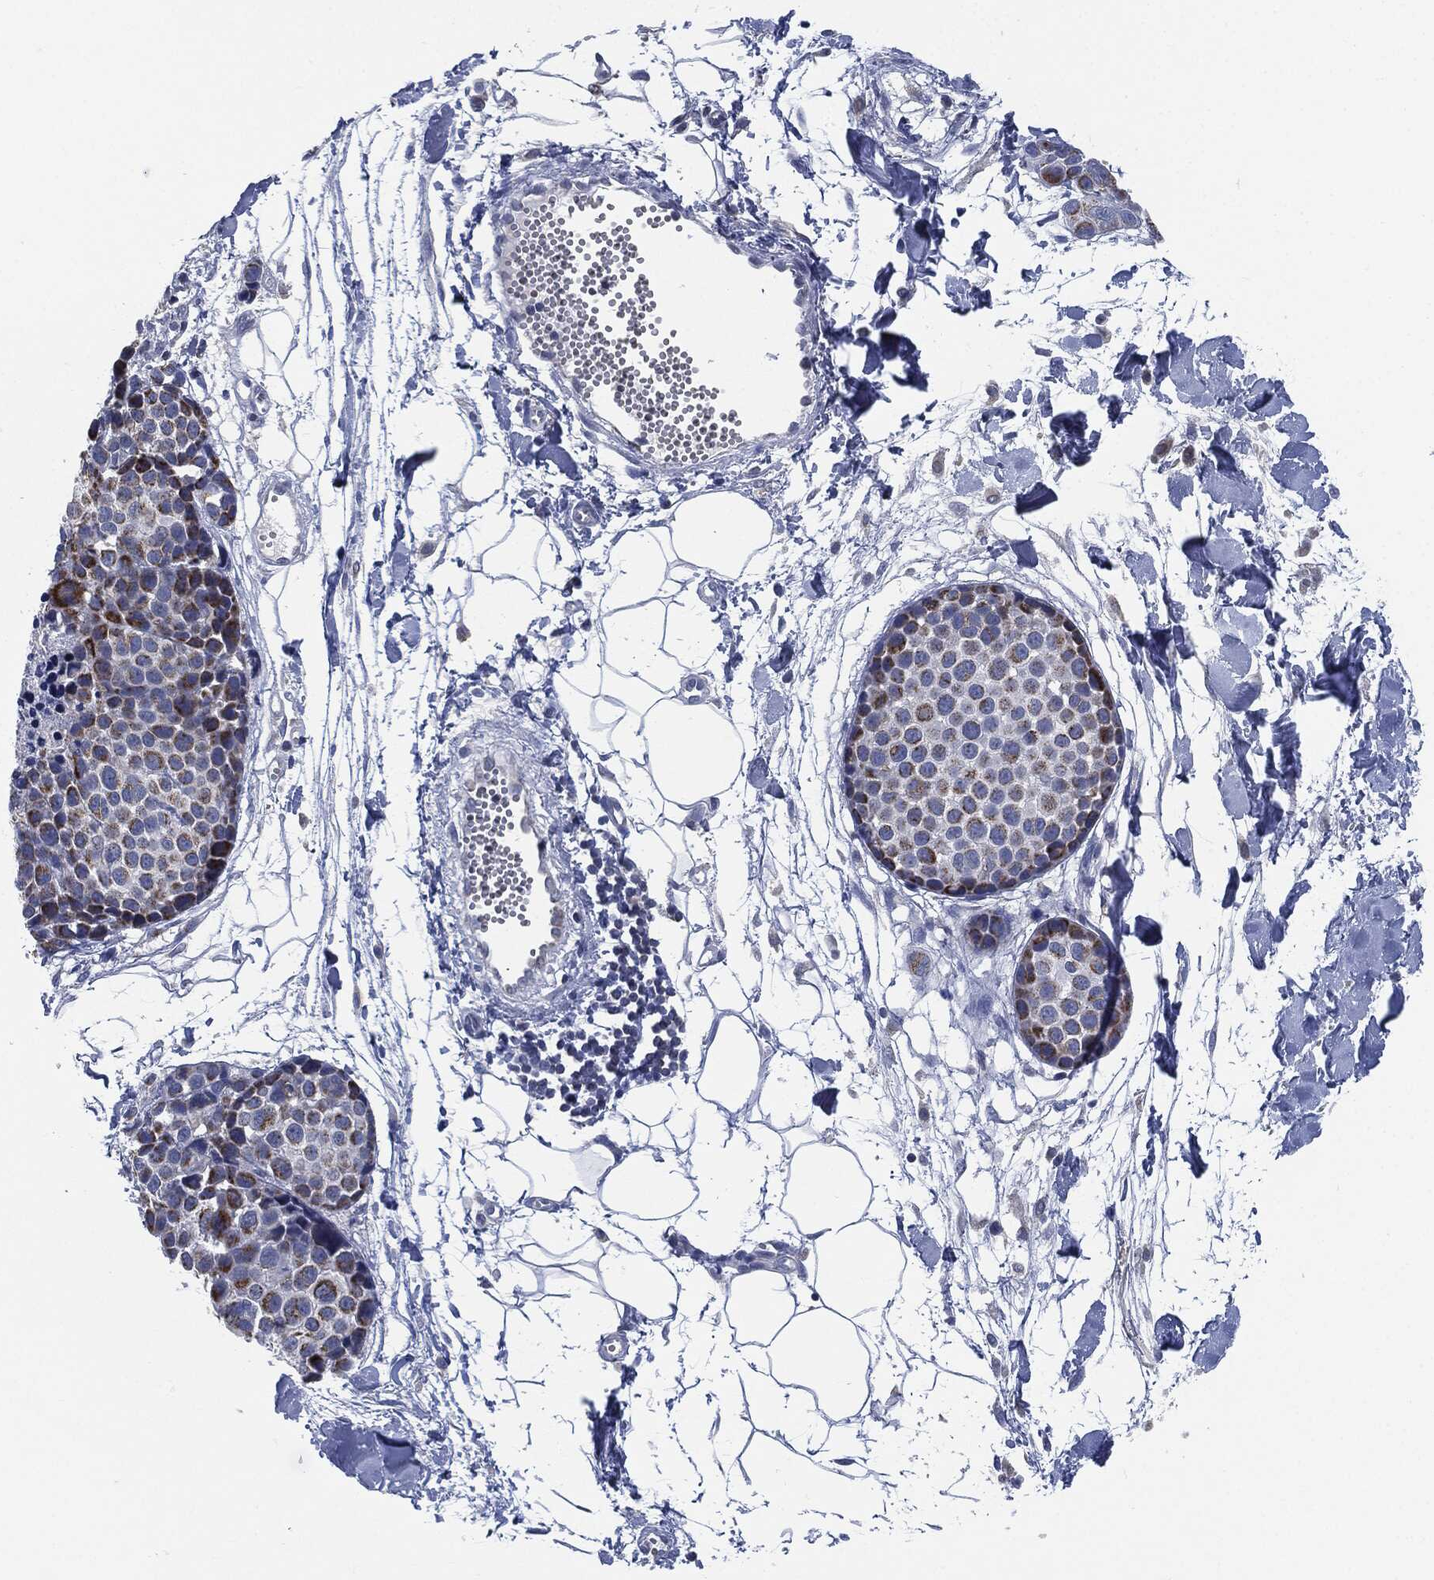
{"staining": {"intensity": "strong", "quantity": "<25%", "location": "cytoplasmic/membranous"}, "tissue": "melanoma", "cell_type": "Tumor cells", "image_type": "cancer", "snomed": [{"axis": "morphology", "description": "Malignant melanoma, NOS"}, {"axis": "topography", "description": "Skin"}], "caption": "Melanoma stained with immunohistochemistry (IHC) displays strong cytoplasmic/membranous positivity in approximately <25% of tumor cells.", "gene": "SIGLEC9", "patient": {"sex": "female", "age": 86}}